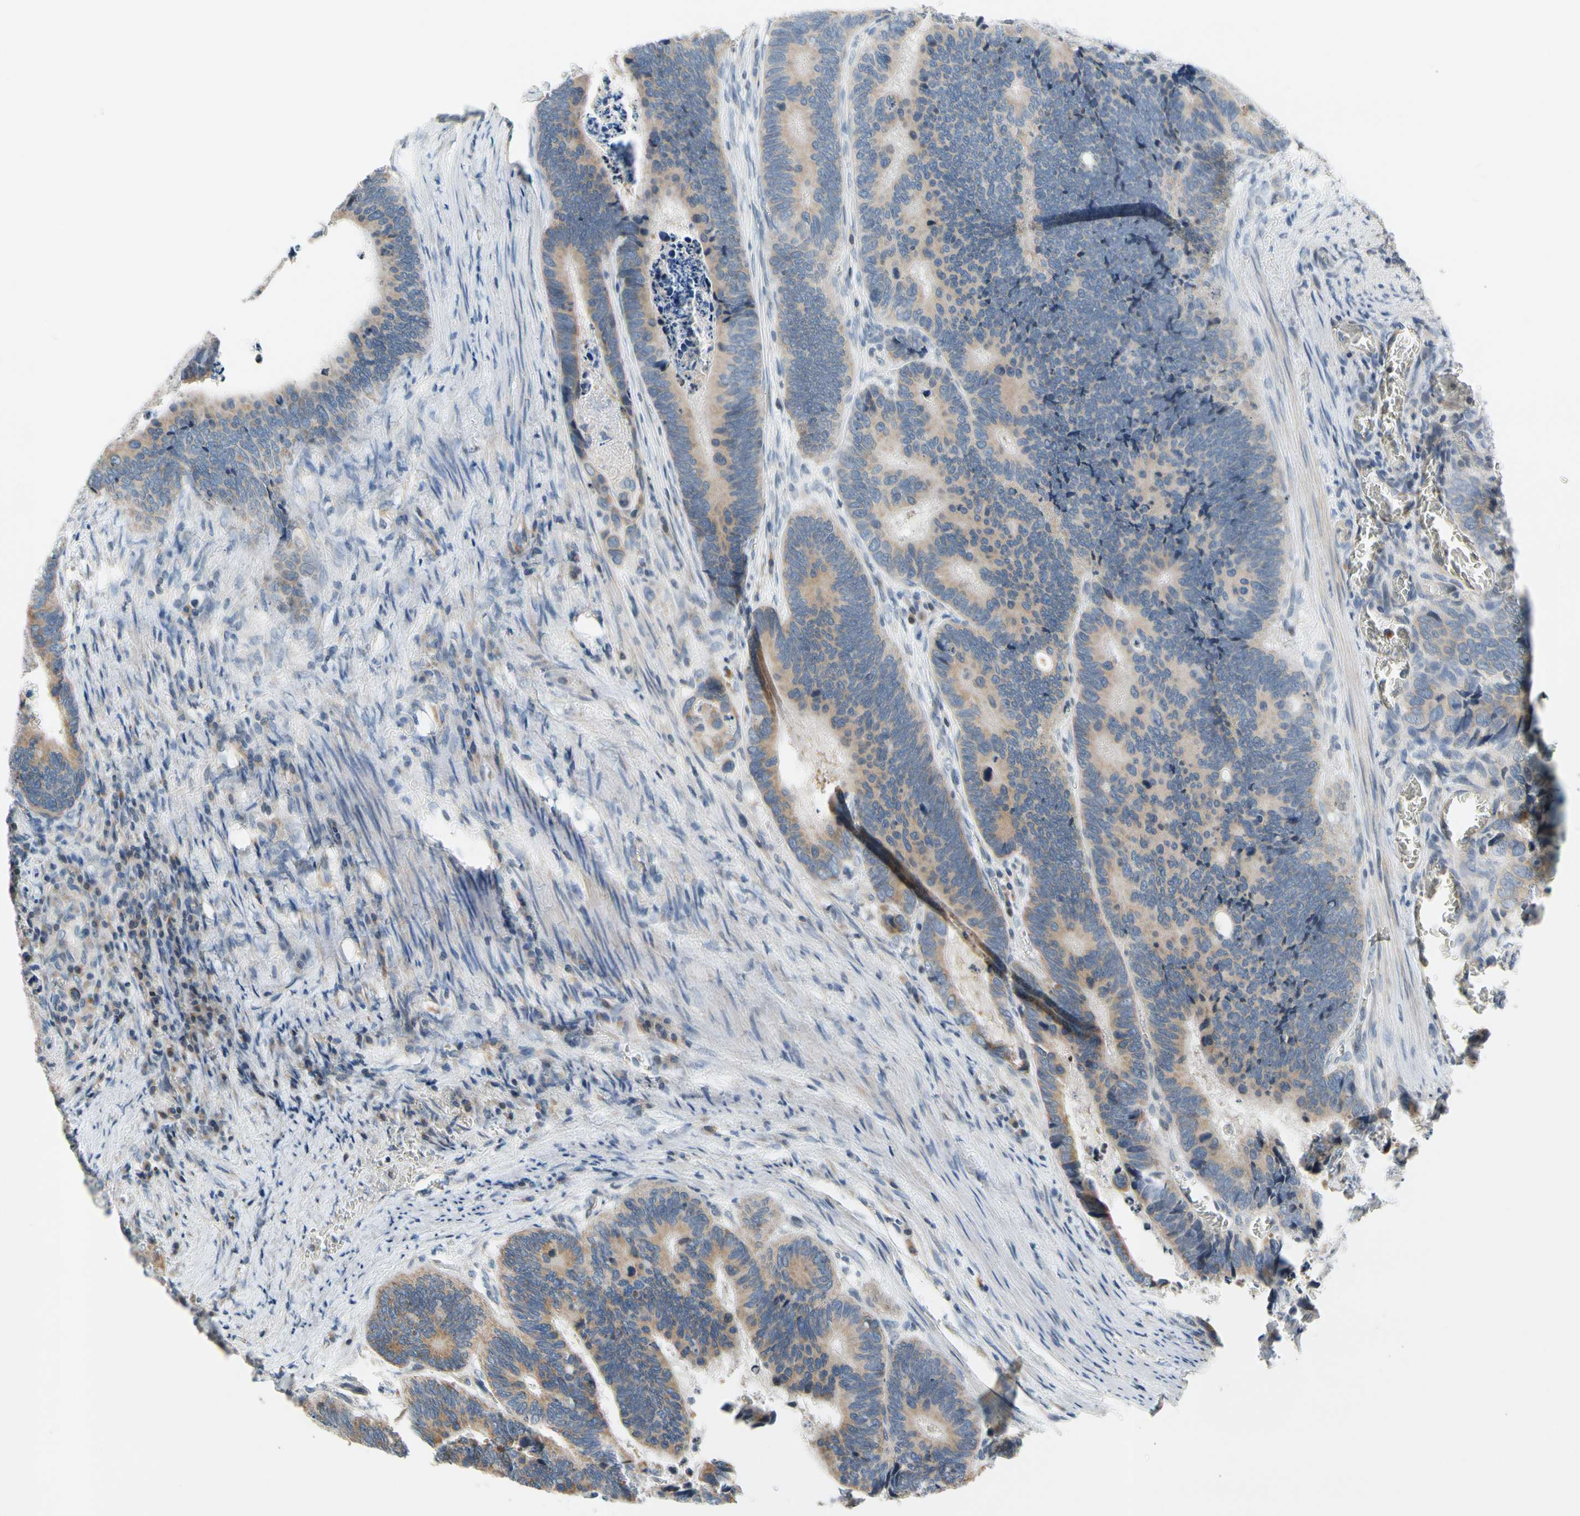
{"staining": {"intensity": "weak", "quantity": "25%-75%", "location": "cytoplasmic/membranous"}, "tissue": "colorectal cancer", "cell_type": "Tumor cells", "image_type": "cancer", "snomed": [{"axis": "morphology", "description": "Adenocarcinoma, NOS"}, {"axis": "topography", "description": "Colon"}], "caption": "Colorectal cancer (adenocarcinoma) tissue displays weak cytoplasmic/membranous positivity in about 25%-75% of tumor cells, visualized by immunohistochemistry. Using DAB (brown) and hematoxylin (blue) stains, captured at high magnification using brightfield microscopy.", "gene": "SOX30", "patient": {"sex": "male", "age": 72}}